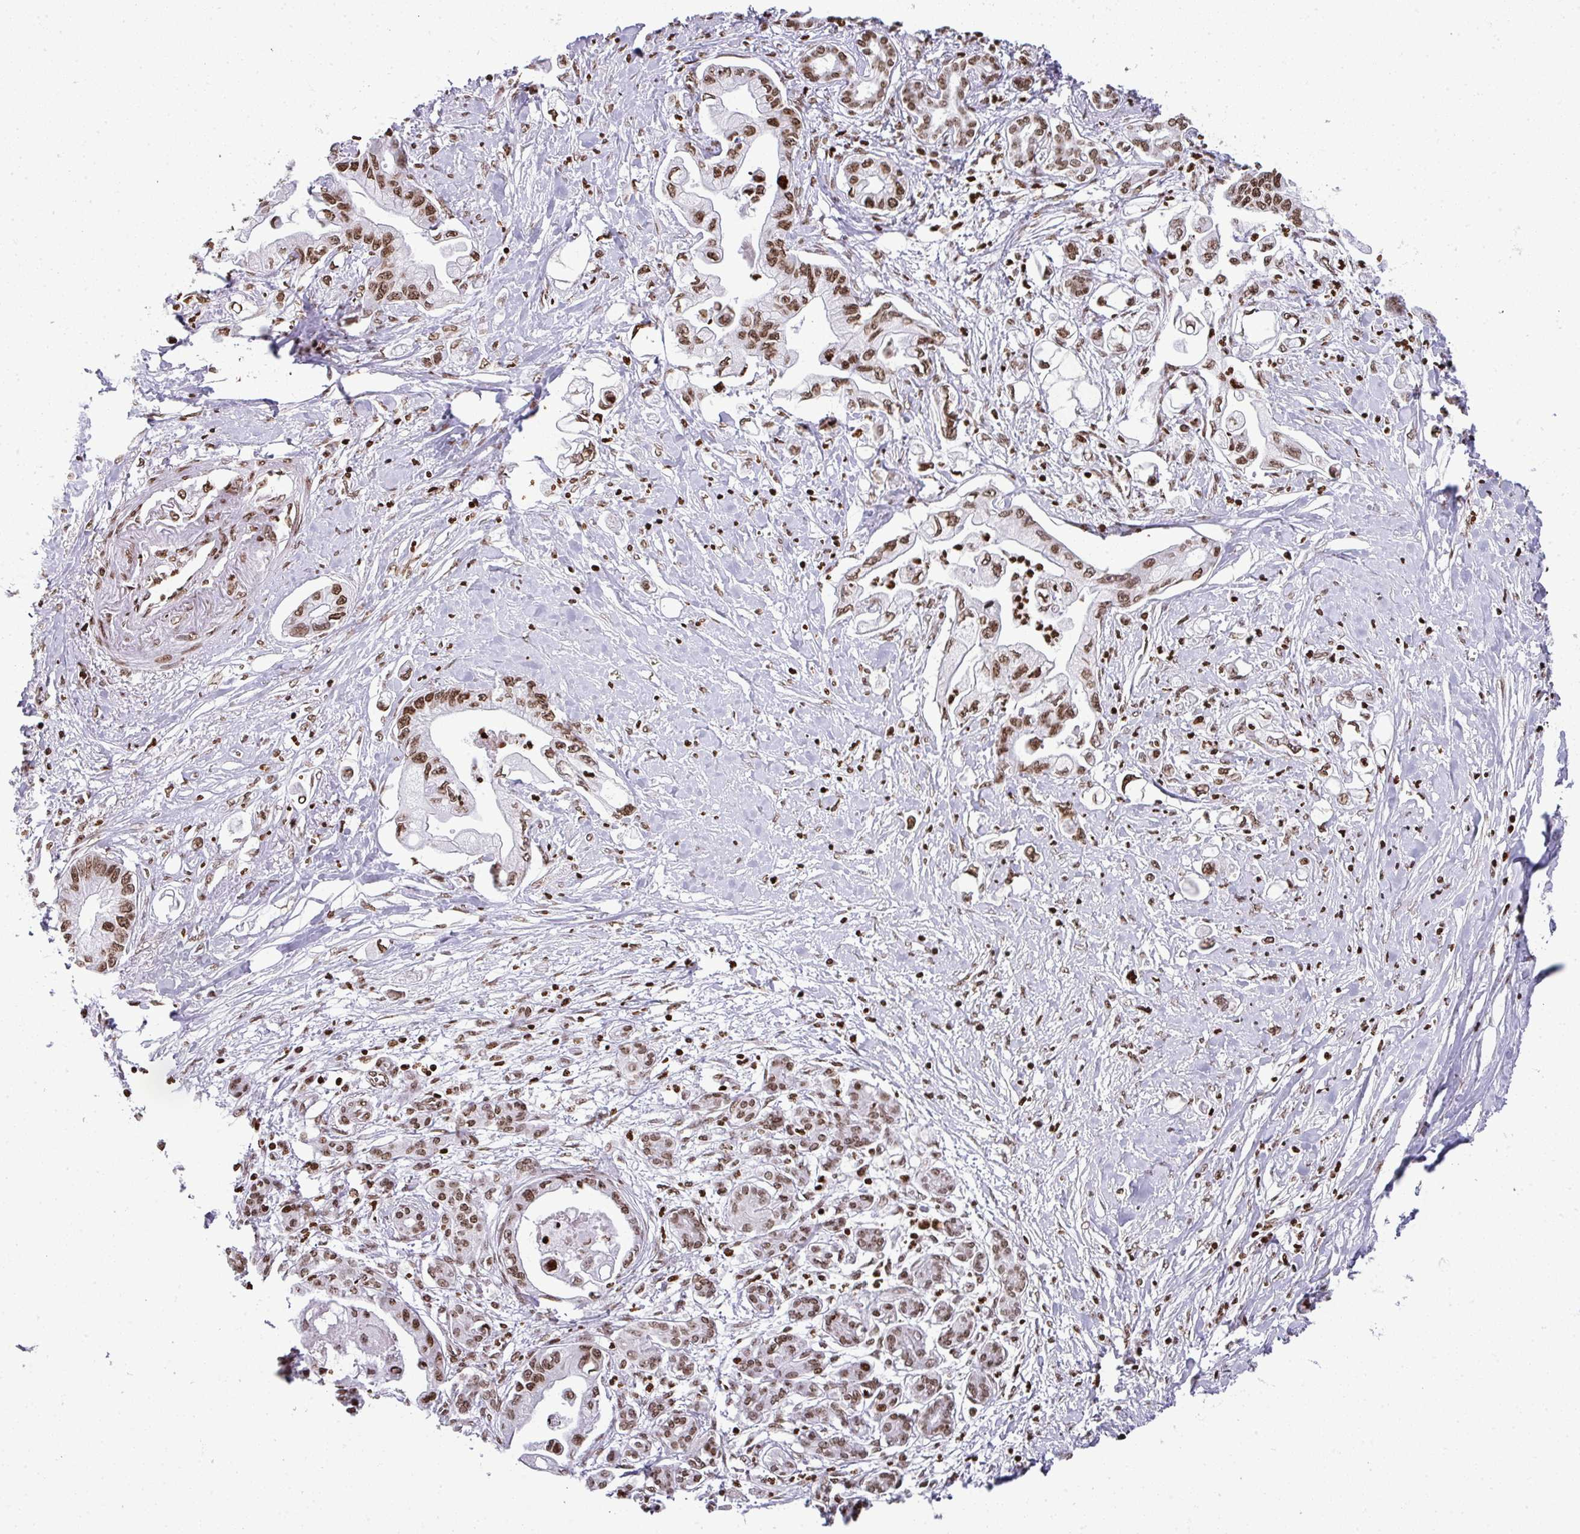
{"staining": {"intensity": "moderate", "quantity": ">75%", "location": "nuclear"}, "tissue": "pancreatic cancer", "cell_type": "Tumor cells", "image_type": "cancer", "snomed": [{"axis": "morphology", "description": "Adenocarcinoma, NOS"}, {"axis": "topography", "description": "Pancreas"}], "caption": "Immunohistochemistry image of adenocarcinoma (pancreatic) stained for a protein (brown), which displays medium levels of moderate nuclear staining in about >75% of tumor cells.", "gene": "RASL11A", "patient": {"sex": "male", "age": 61}}